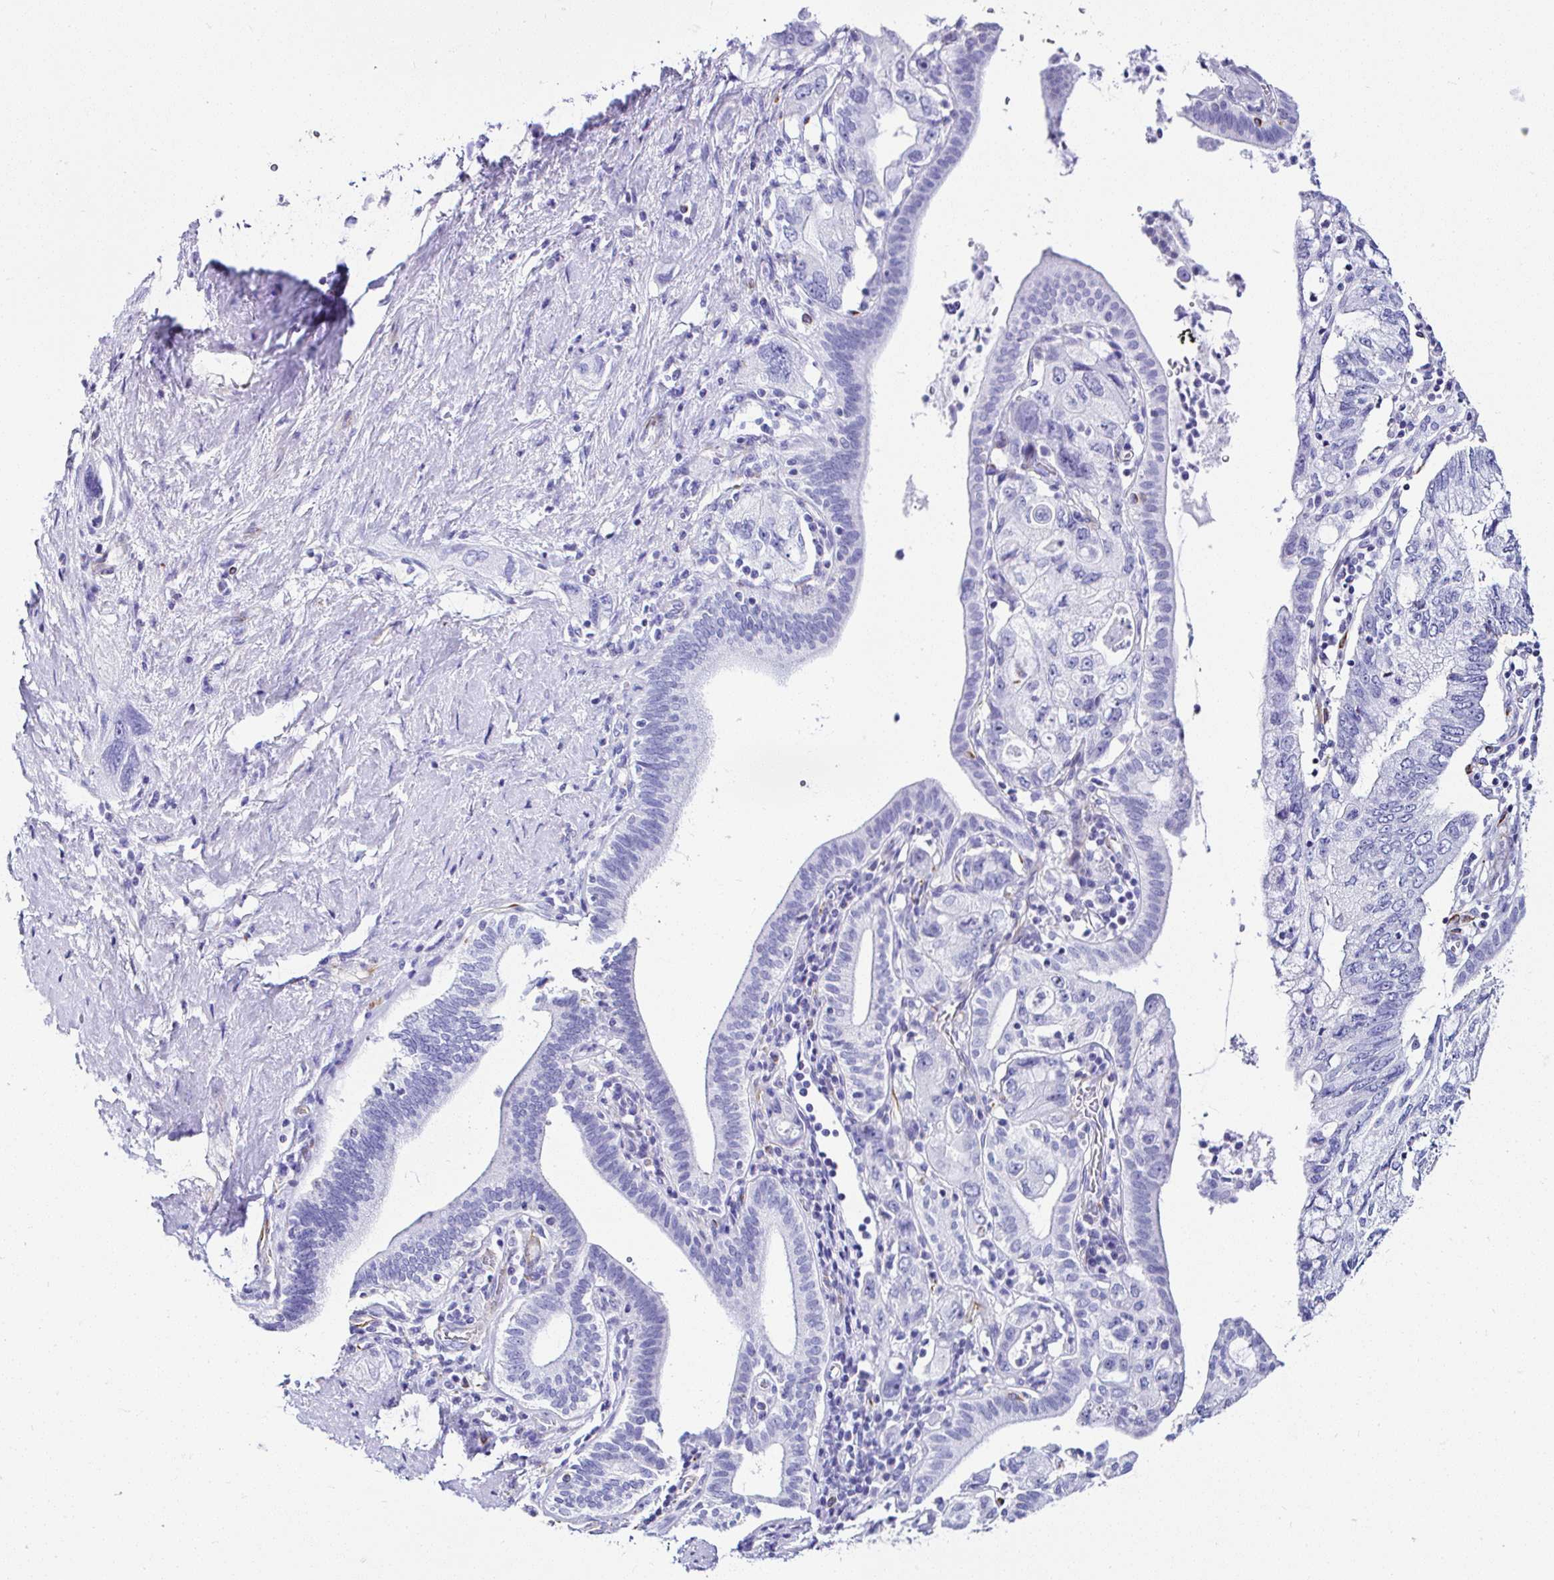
{"staining": {"intensity": "negative", "quantity": "none", "location": "none"}, "tissue": "pancreatic cancer", "cell_type": "Tumor cells", "image_type": "cancer", "snomed": [{"axis": "morphology", "description": "Adenocarcinoma, NOS"}, {"axis": "topography", "description": "Pancreas"}], "caption": "Pancreatic adenocarcinoma was stained to show a protein in brown. There is no significant expression in tumor cells.", "gene": "DEPDC5", "patient": {"sex": "female", "age": 73}}